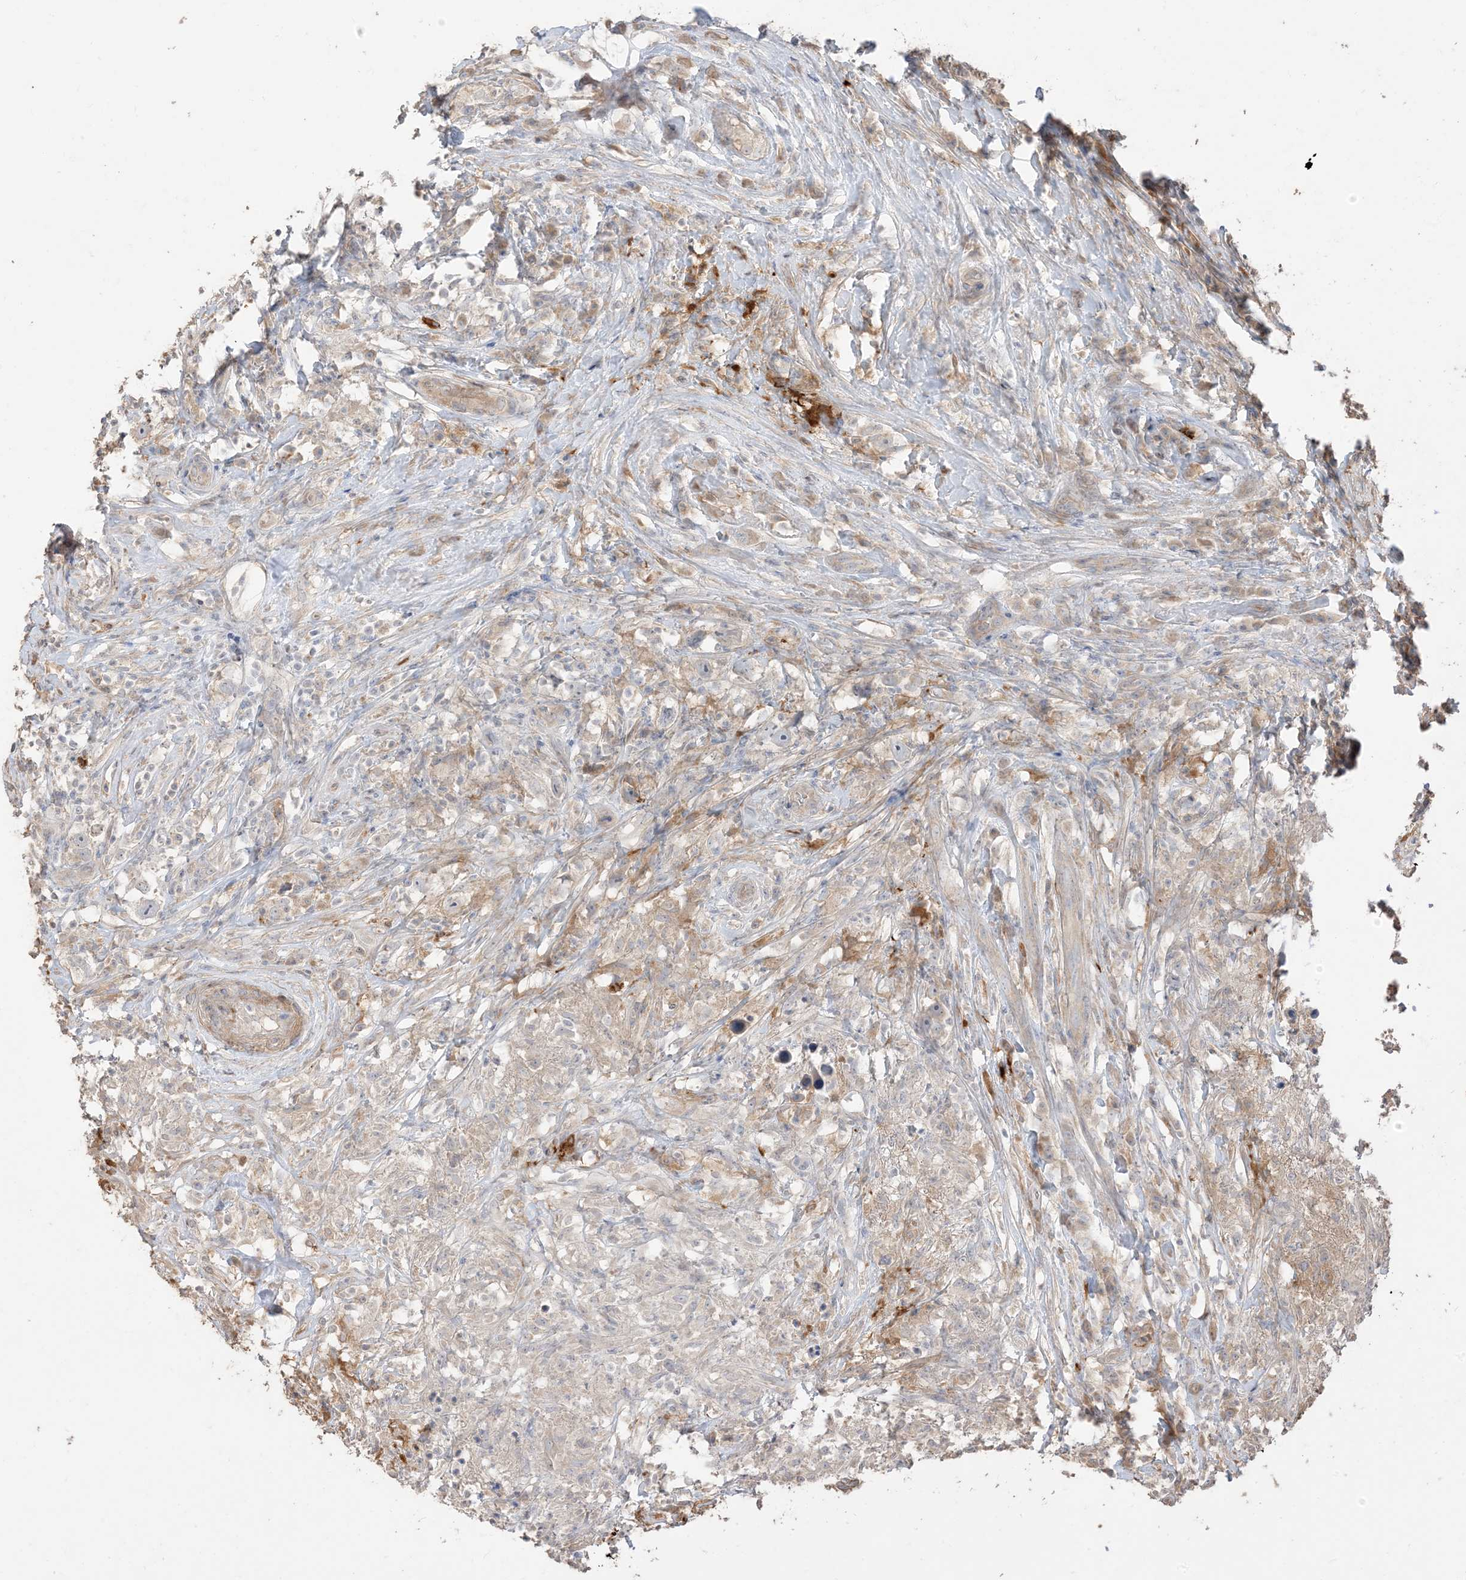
{"staining": {"intensity": "weak", "quantity": "25%-75%", "location": "cytoplasmic/membranous"}, "tissue": "testis cancer", "cell_type": "Tumor cells", "image_type": "cancer", "snomed": [{"axis": "morphology", "description": "Seminoma, NOS"}, {"axis": "topography", "description": "Testis"}], "caption": "Protein staining of testis cancer (seminoma) tissue shows weak cytoplasmic/membranous staining in about 25%-75% of tumor cells.", "gene": "RNF175", "patient": {"sex": "male", "age": 49}}